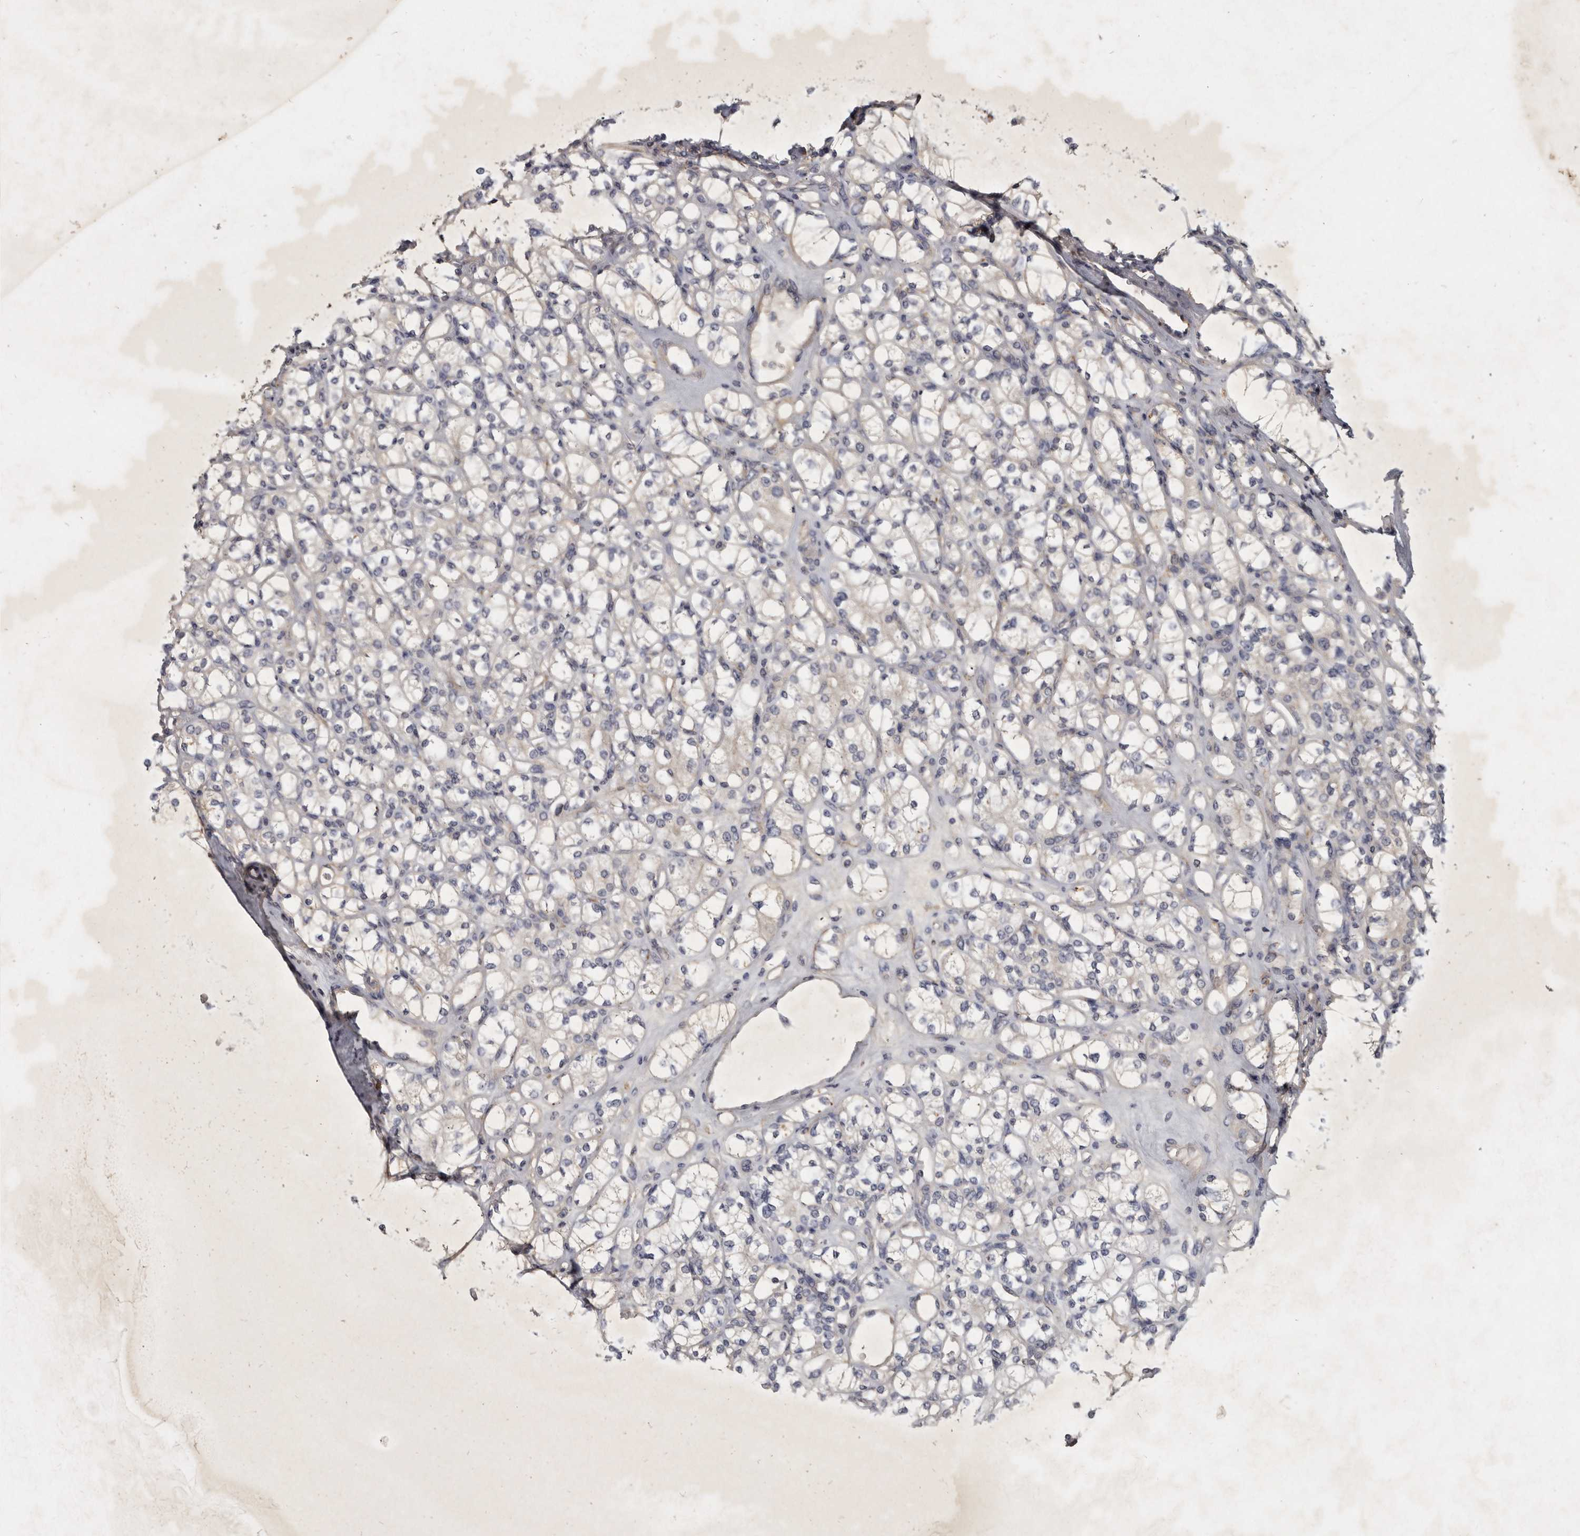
{"staining": {"intensity": "negative", "quantity": "none", "location": "none"}, "tissue": "renal cancer", "cell_type": "Tumor cells", "image_type": "cancer", "snomed": [{"axis": "morphology", "description": "Adenocarcinoma, NOS"}, {"axis": "topography", "description": "Kidney"}], "caption": "IHC photomicrograph of neoplastic tissue: renal cancer (adenocarcinoma) stained with DAB demonstrates no significant protein expression in tumor cells.", "gene": "SLC22A1", "patient": {"sex": "male", "age": 77}}